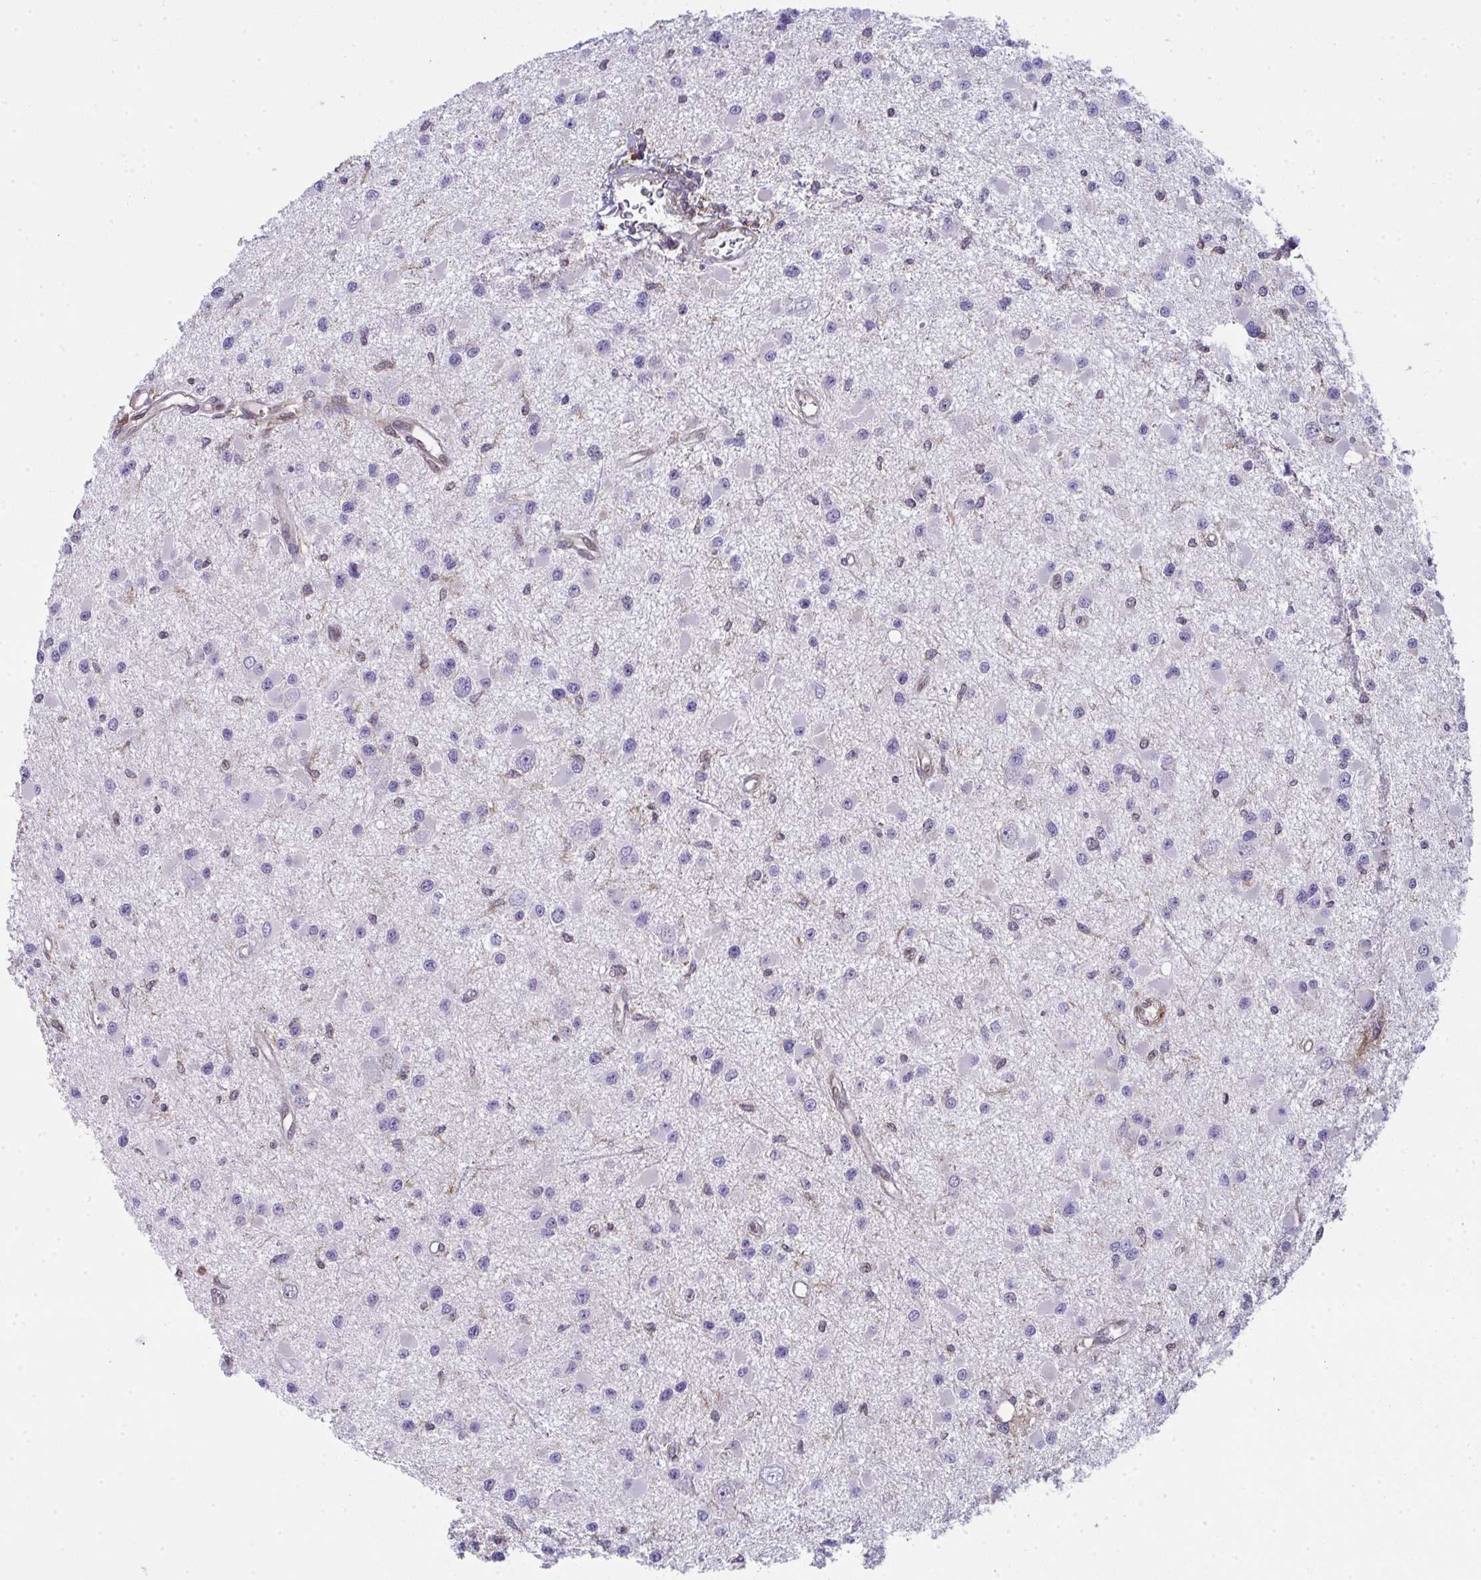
{"staining": {"intensity": "negative", "quantity": "none", "location": "none"}, "tissue": "glioma", "cell_type": "Tumor cells", "image_type": "cancer", "snomed": [{"axis": "morphology", "description": "Glioma, malignant, High grade"}, {"axis": "topography", "description": "Brain"}], "caption": "A micrograph of human glioma is negative for staining in tumor cells. The staining was performed using DAB to visualize the protein expression in brown, while the nuclei were stained in blue with hematoxylin (Magnification: 20x).", "gene": "ALDH16A1", "patient": {"sex": "male", "age": 54}}